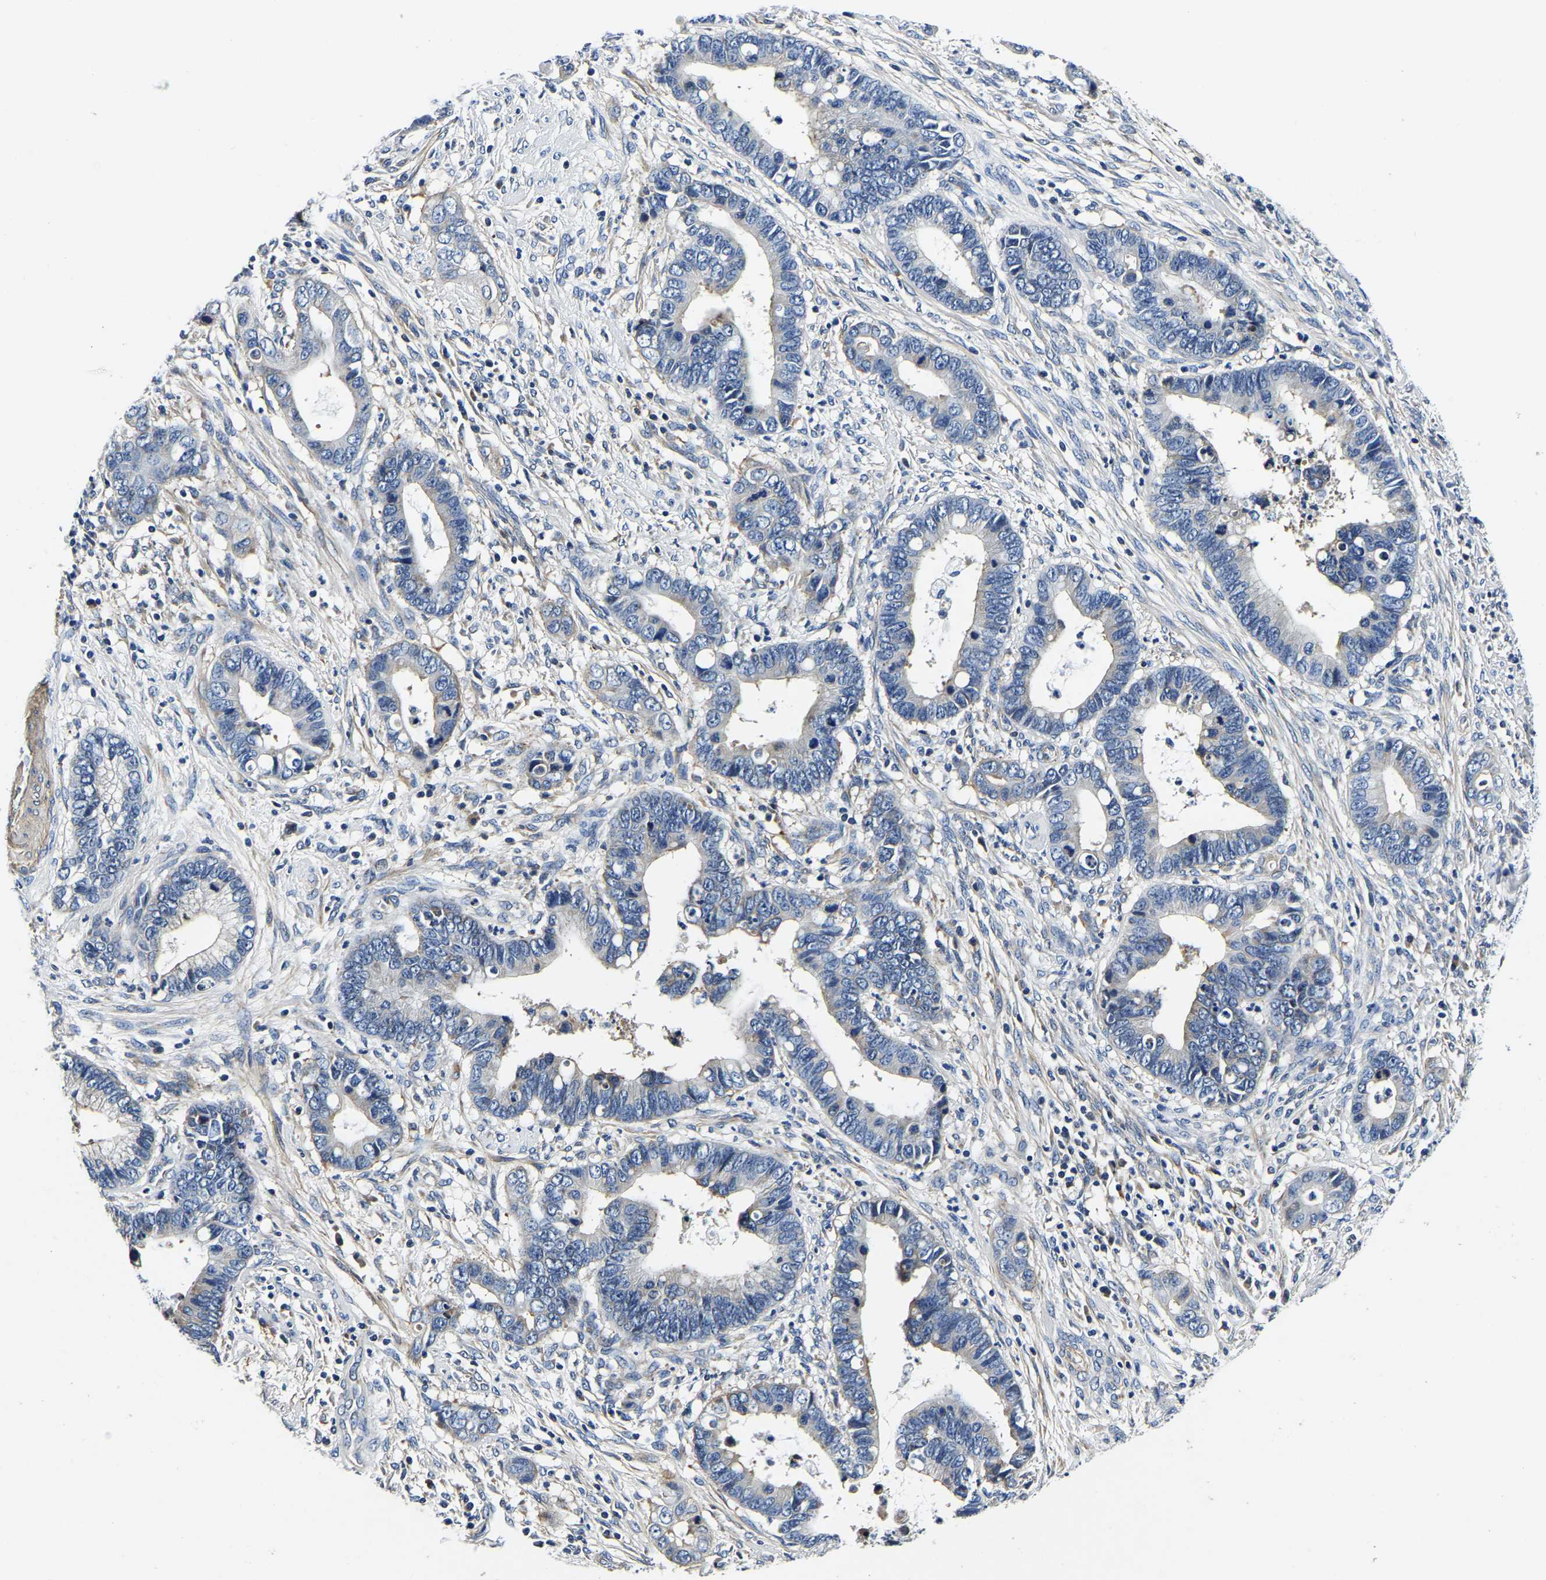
{"staining": {"intensity": "negative", "quantity": "none", "location": "none"}, "tissue": "cervical cancer", "cell_type": "Tumor cells", "image_type": "cancer", "snomed": [{"axis": "morphology", "description": "Adenocarcinoma, NOS"}, {"axis": "topography", "description": "Cervix"}], "caption": "Tumor cells show no significant expression in cervical adenocarcinoma. (Stains: DAB (3,3'-diaminobenzidine) IHC with hematoxylin counter stain, Microscopy: brightfield microscopy at high magnification).", "gene": "KCTD17", "patient": {"sex": "female", "age": 44}}